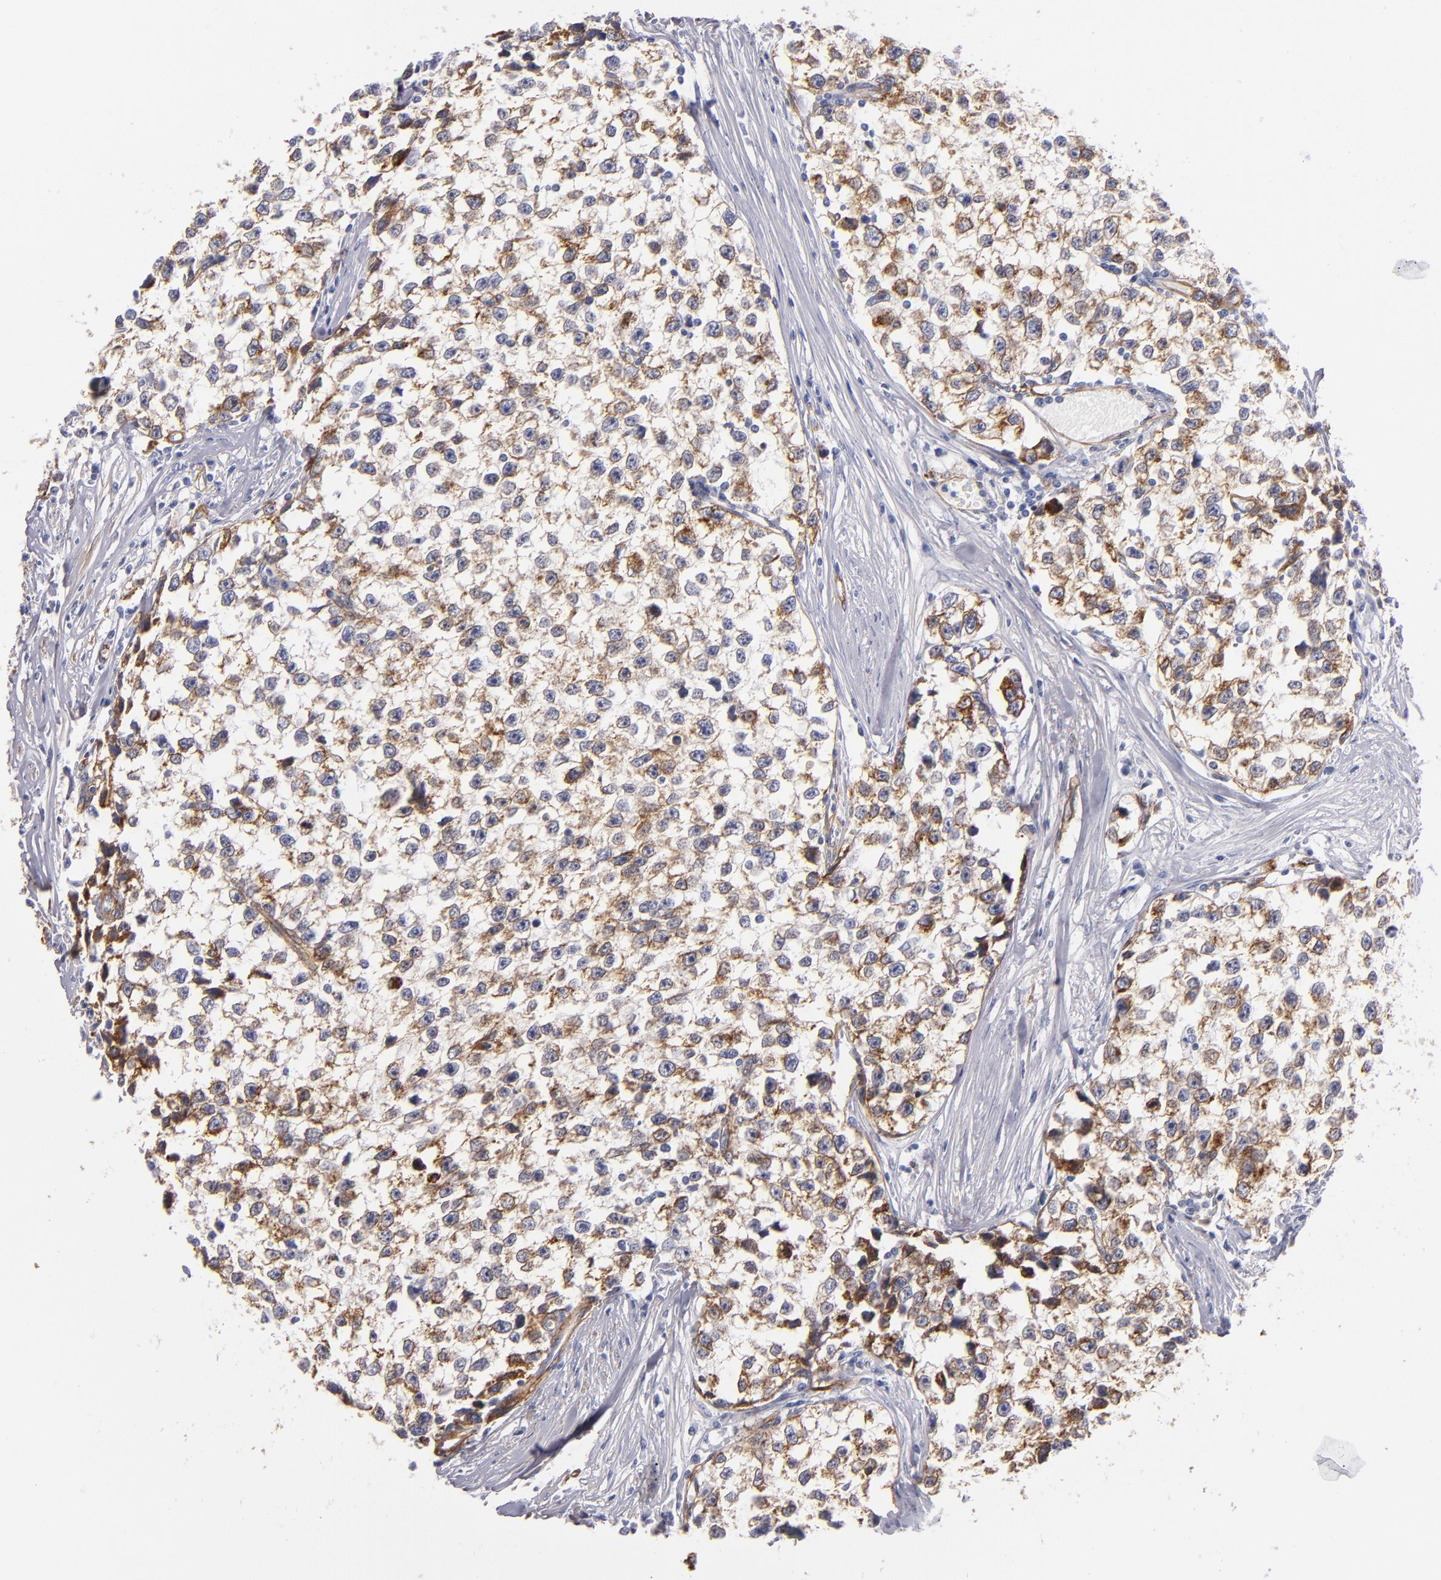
{"staining": {"intensity": "moderate", "quantity": ">75%", "location": "cytoplasmic/membranous"}, "tissue": "testis cancer", "cell_type": "Tumor cells", "image_type": "cancer", "snomed": [{"axis": "morphology", "description": "Seminoma, NOS"}, {"axis": "morphology", "description": "Carcinoma, Embryonal, NOS"}, {"axis": "topography", "description": "Testis"}], "caption": "Immunohistochemistry (IHC) (DAB (3,3'-diaminobenzidine)) staining of human testis cancer shows moderate cytoplasmic/membranous protein expression in approximately >75% of tumor cells. (IHC, brightfield microscopy, high magnification).", "gene": "LAMC1", "patient": {"sex": "male", "age": 30}}